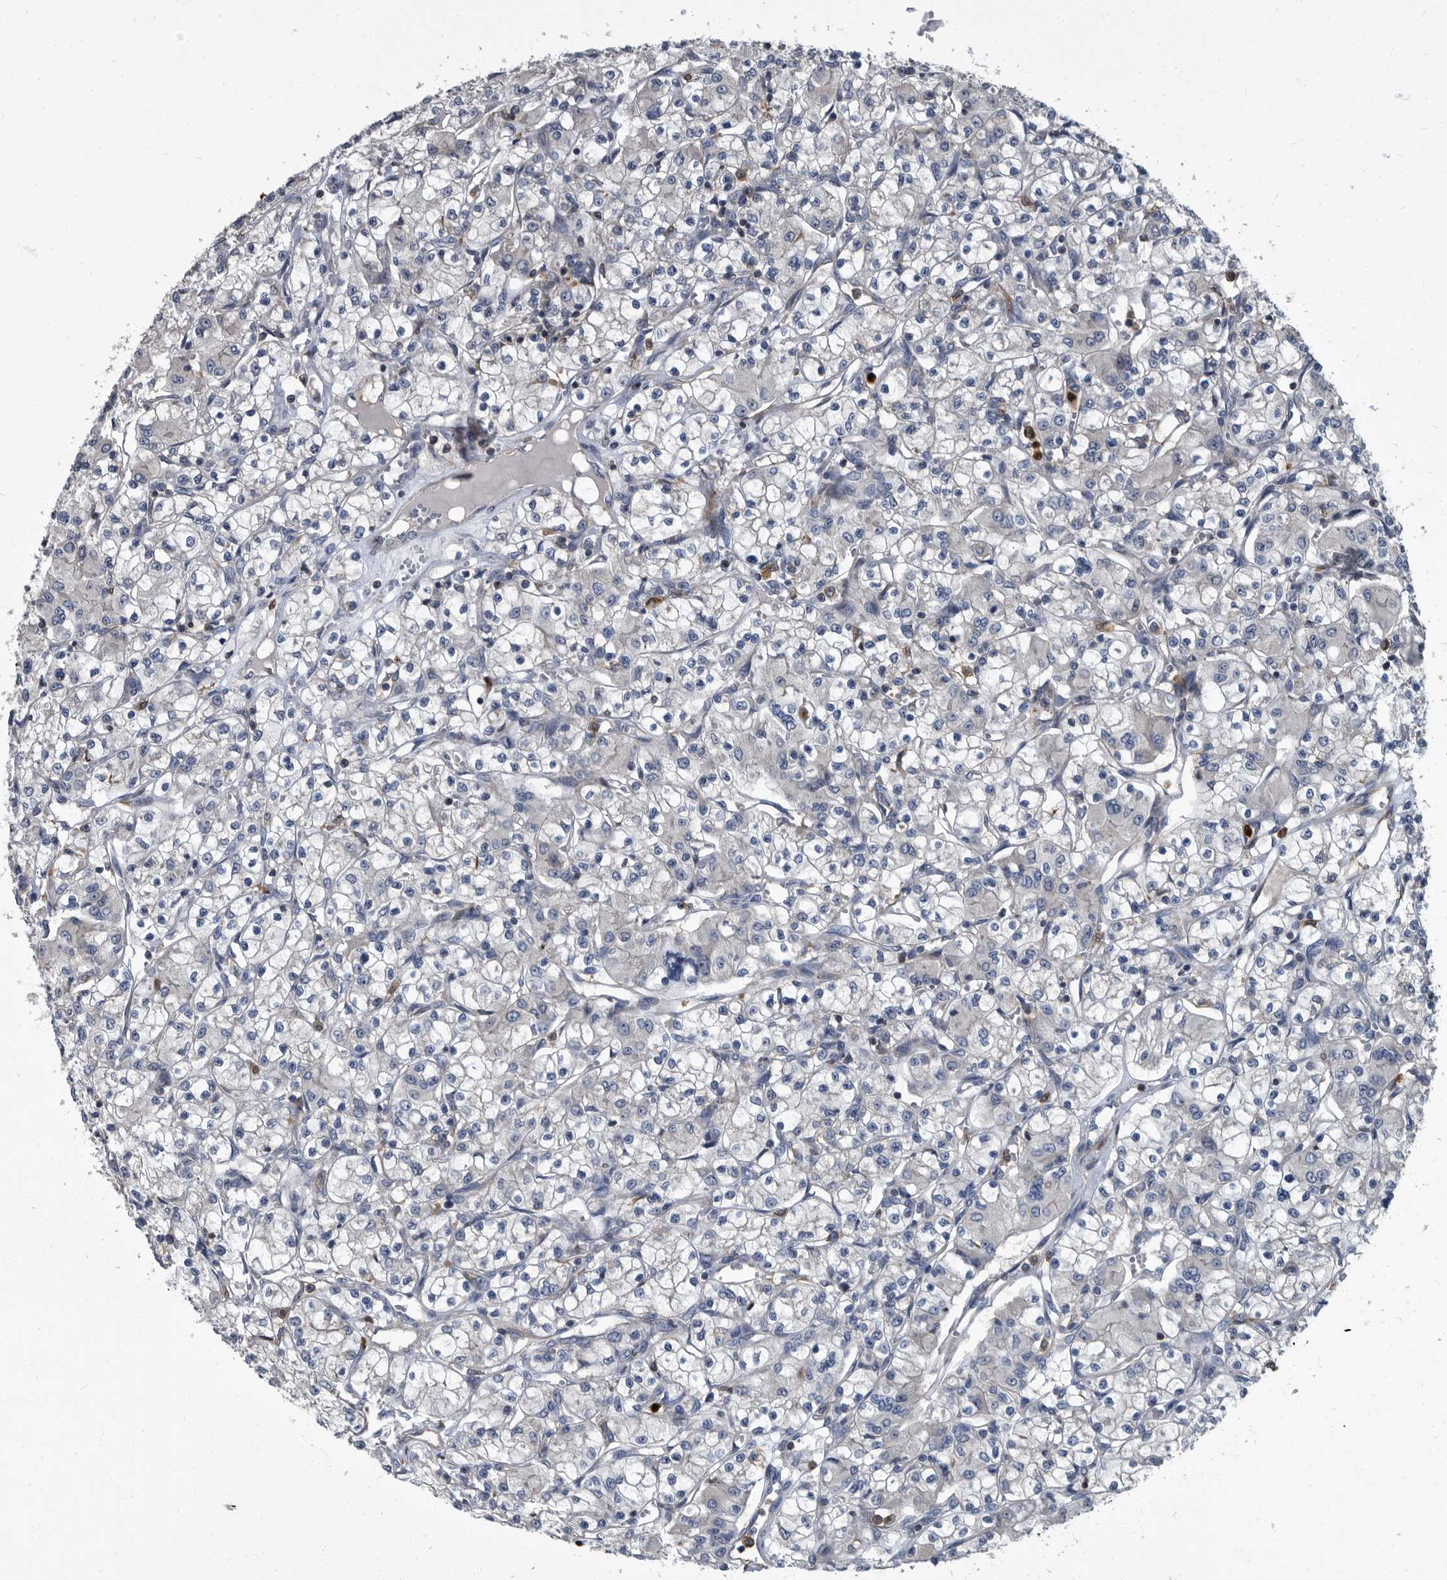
{"staining": {"intensity": "negative", "quantity": "none", "location": "none"}, "tissue": "renal cancer", "cell_type": "Tumor cells", "image_type": "cancer", "snomed": [{"axis": "morphology", "description": "Adenocarcinoma, NOS"}, {"axis": "topography", "description": "Kidney"}], "caption": "Adenocarcinoma (renal) stained for a protein using immunohistochemistry (IHC) exhibits no positivity tumor cells.", "gene": "CDV3", "patient": {"sex": "female", "age": 59}}